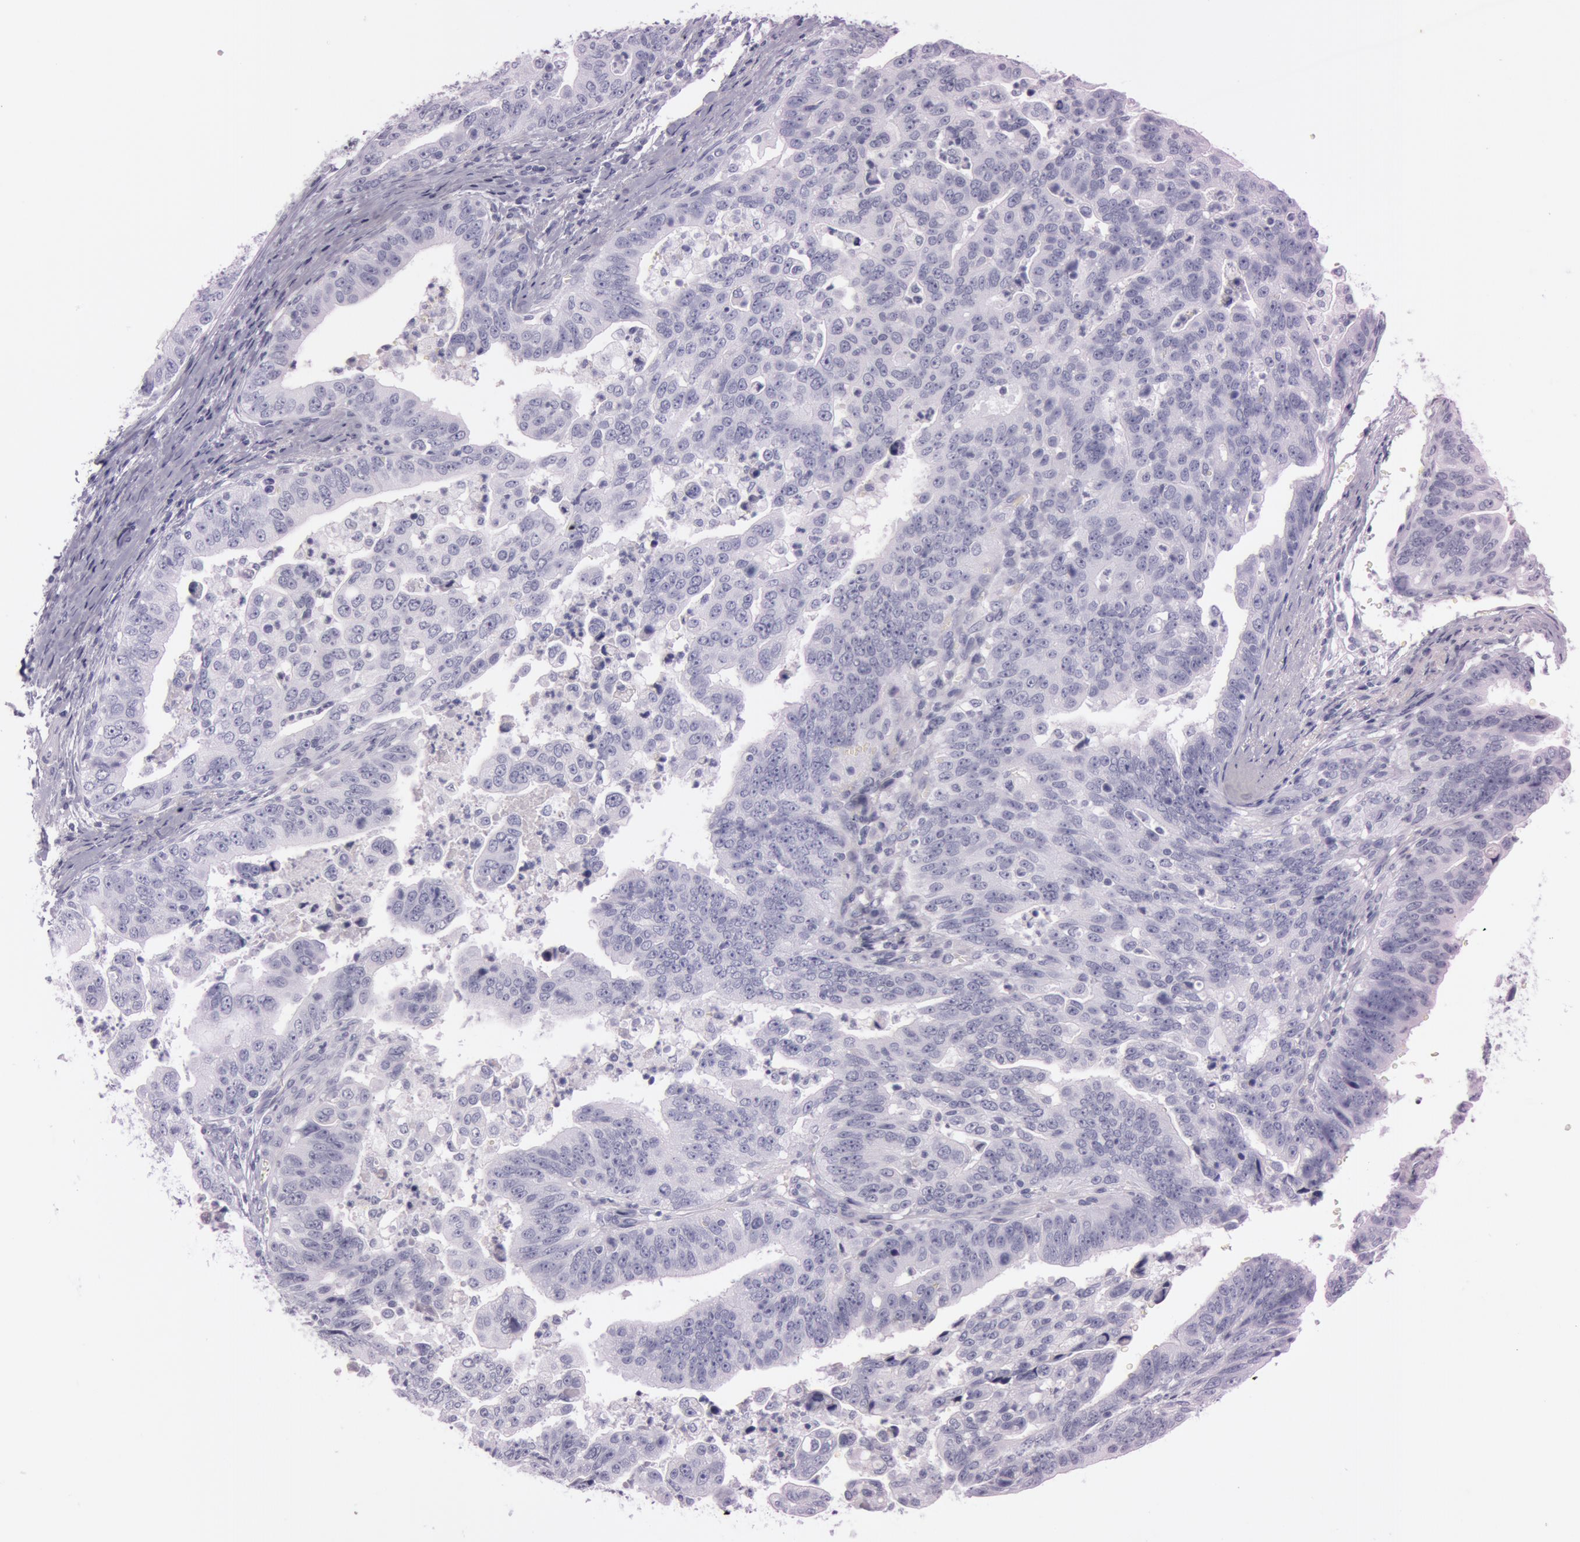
{"staining": {"intensity": "negative", "quantity": "none", "location": "none"}, "tissue": "stomach cancer", "cell_type": "Tumor cells", "image_type": "cancer", "snomed": [{"axis": "morphology", "description": "Adenocarcinoma, NOS"}, {"axis": "topography", "description": "Stomach, upper"}], "caption": "This is an IHC micrograph of stomach cancer. There is no expression in tumor cells.", "gene": "S100A7", "patient": {"sex": "female", "age": 50}}